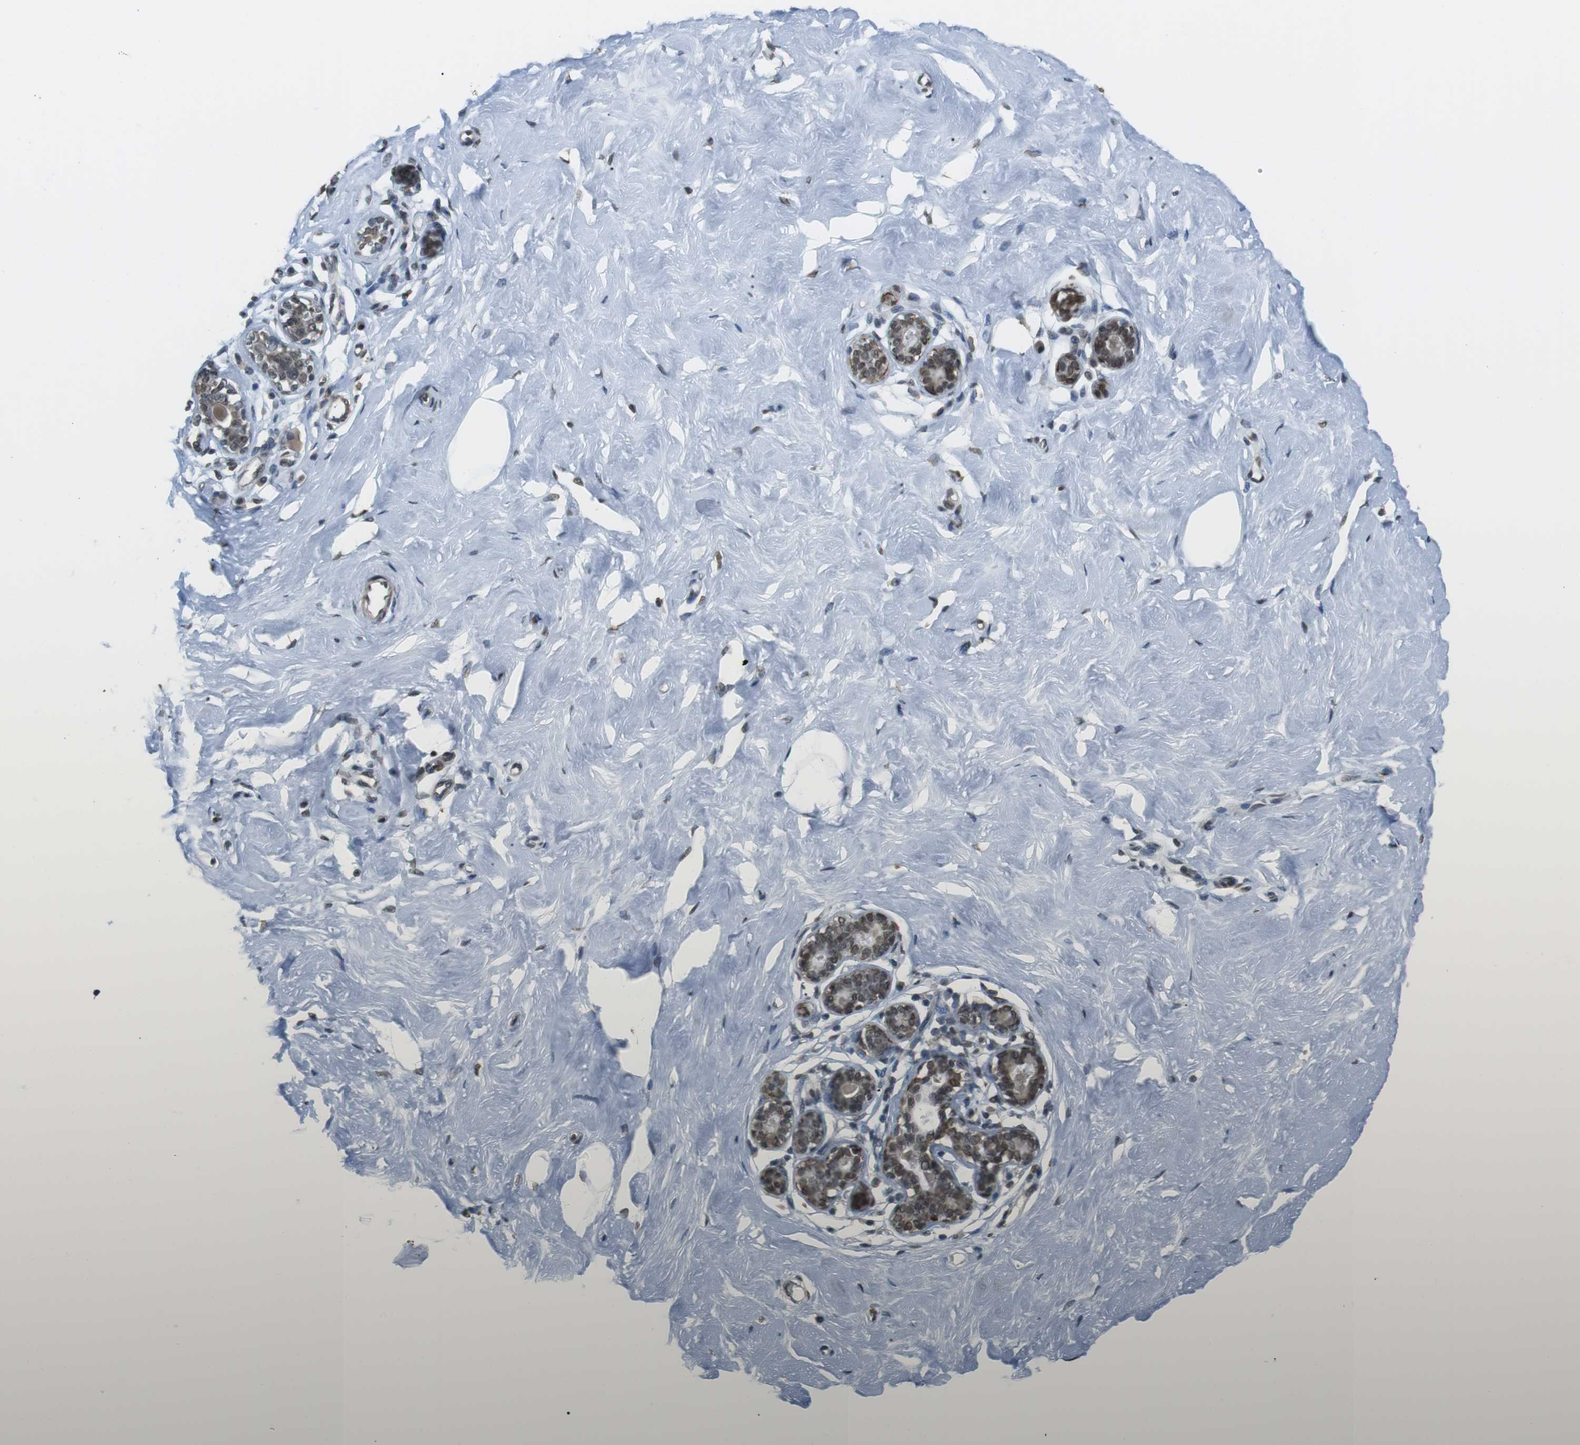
{"staining": {"intensity": "moderate", "quantity": ">75%", "location": "nuclear"}, "tissue": "breast", "cell_type": "Glandular cells", "image_type": "normal", "snomed": [{"axis": "morphology", "description": "Normal tissue, NOS"}, {"axis": "topography", "description": "Breast"}], "caption": "Protein expression analysis of benign breast displays moderate nuclear expression in approximately >75% of glandular cells.", "gene": "USP7", "patient": {"sex": "female", "age": 23}}